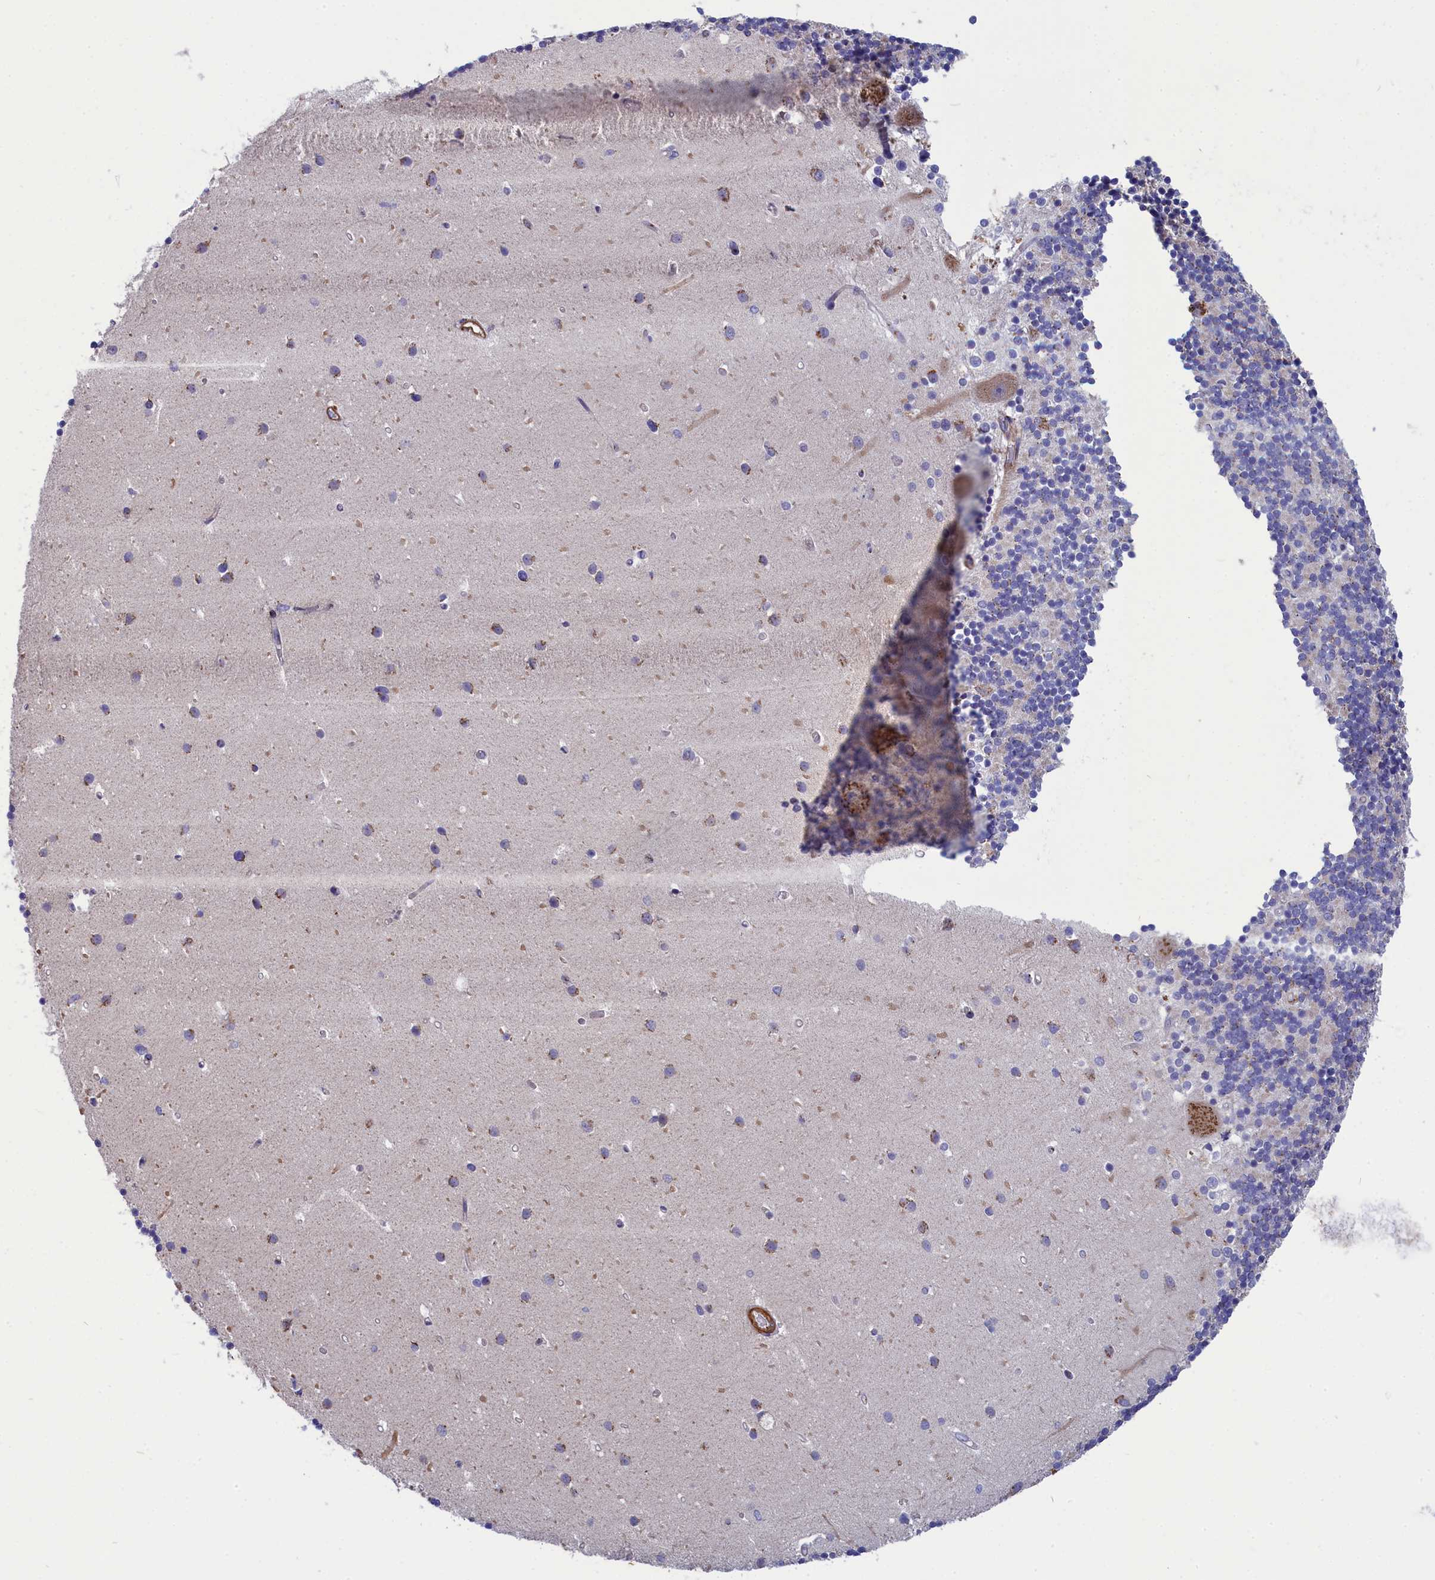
{"staining": {"intensity": "negative", "quantity": "none", "location": "none"}, "tissue": "cerebellum", "cell_type": "Cells in granular layer", "image_type": "normal", "snomed": [{"axis": "morphology", "description": "Normal tissue, NOS"}, {"axis": "topography", "description": "Cerebellum"}], "caption": "Immunohistochemical staining of benign cerebellum exhibits no significant staining in cells in granular layer.", "gene": "TUBGCP4", "patient": {"sex": "male", "age": 54}}